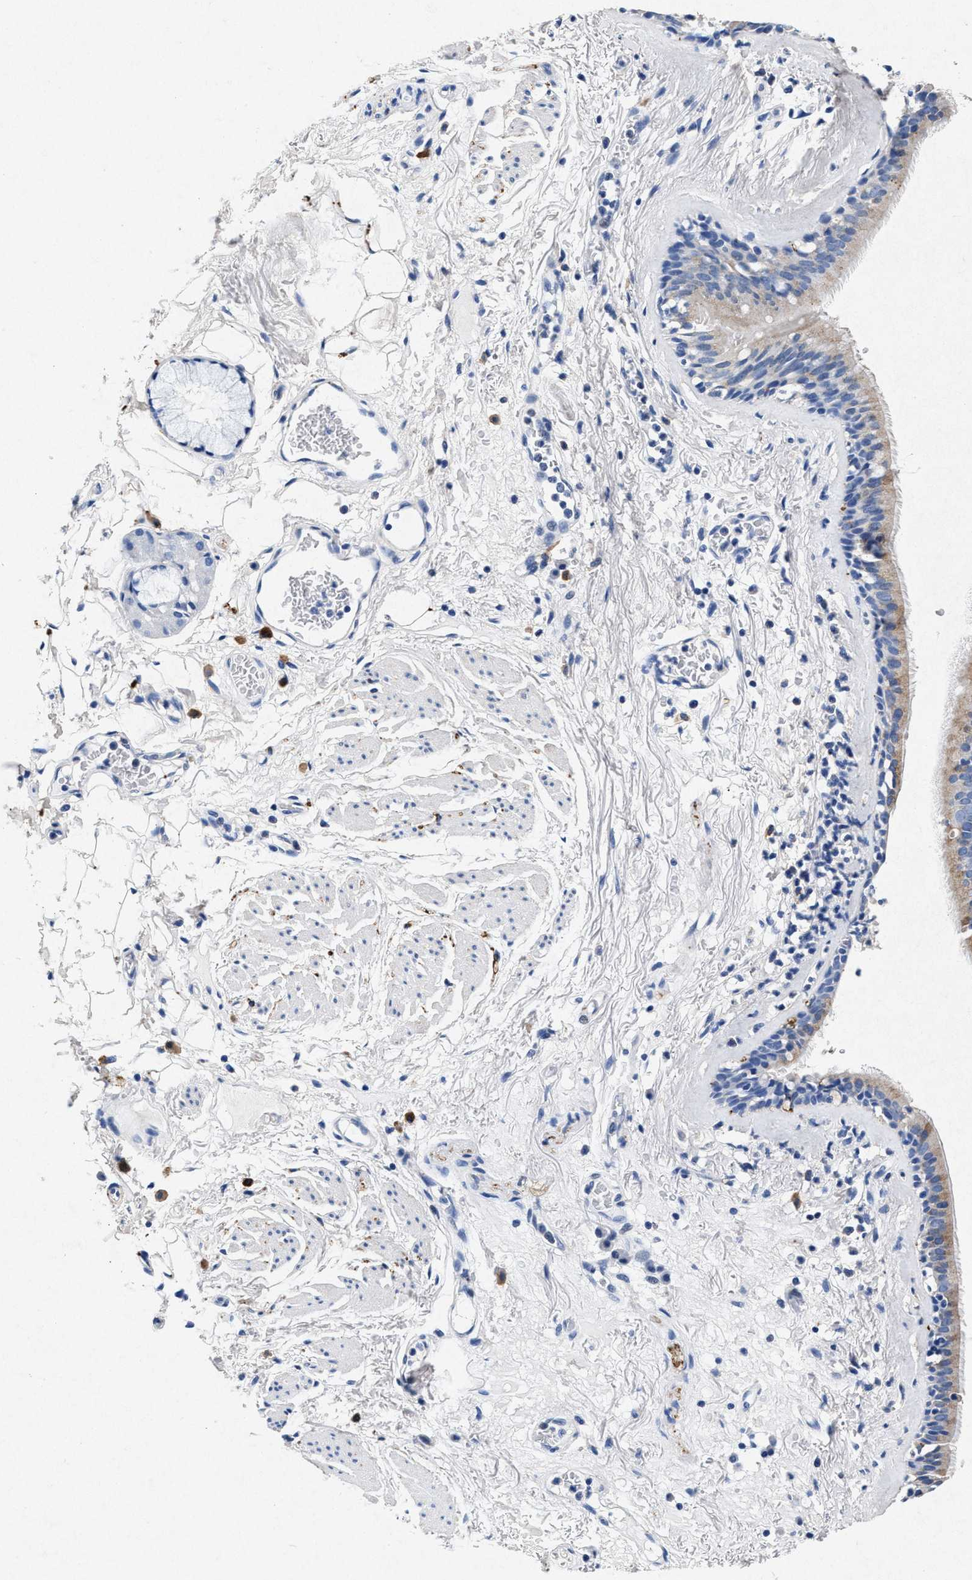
{"staining": {"intensity": "weak", "quantity": ">75%", "location": "cytoplasmic/membranous"}, "tissue": "bronchus", "cell_type": "Respiratory epithelial cells", "image_type": "normal", "snomed": [{"axis": "morphology", "description": "Normal tissue, NOS"}, {"axis": "topography", "description": "Cartilage tissue"}], "caption": "The histopathology image reveals staining of unremarkable bronchus, revealing weak cytoplasmic/membranous protein expression (brown color) within respiratory epithelial cells.", "gene": "MAP6", "patient": {"sex": "female", "age": 63}}